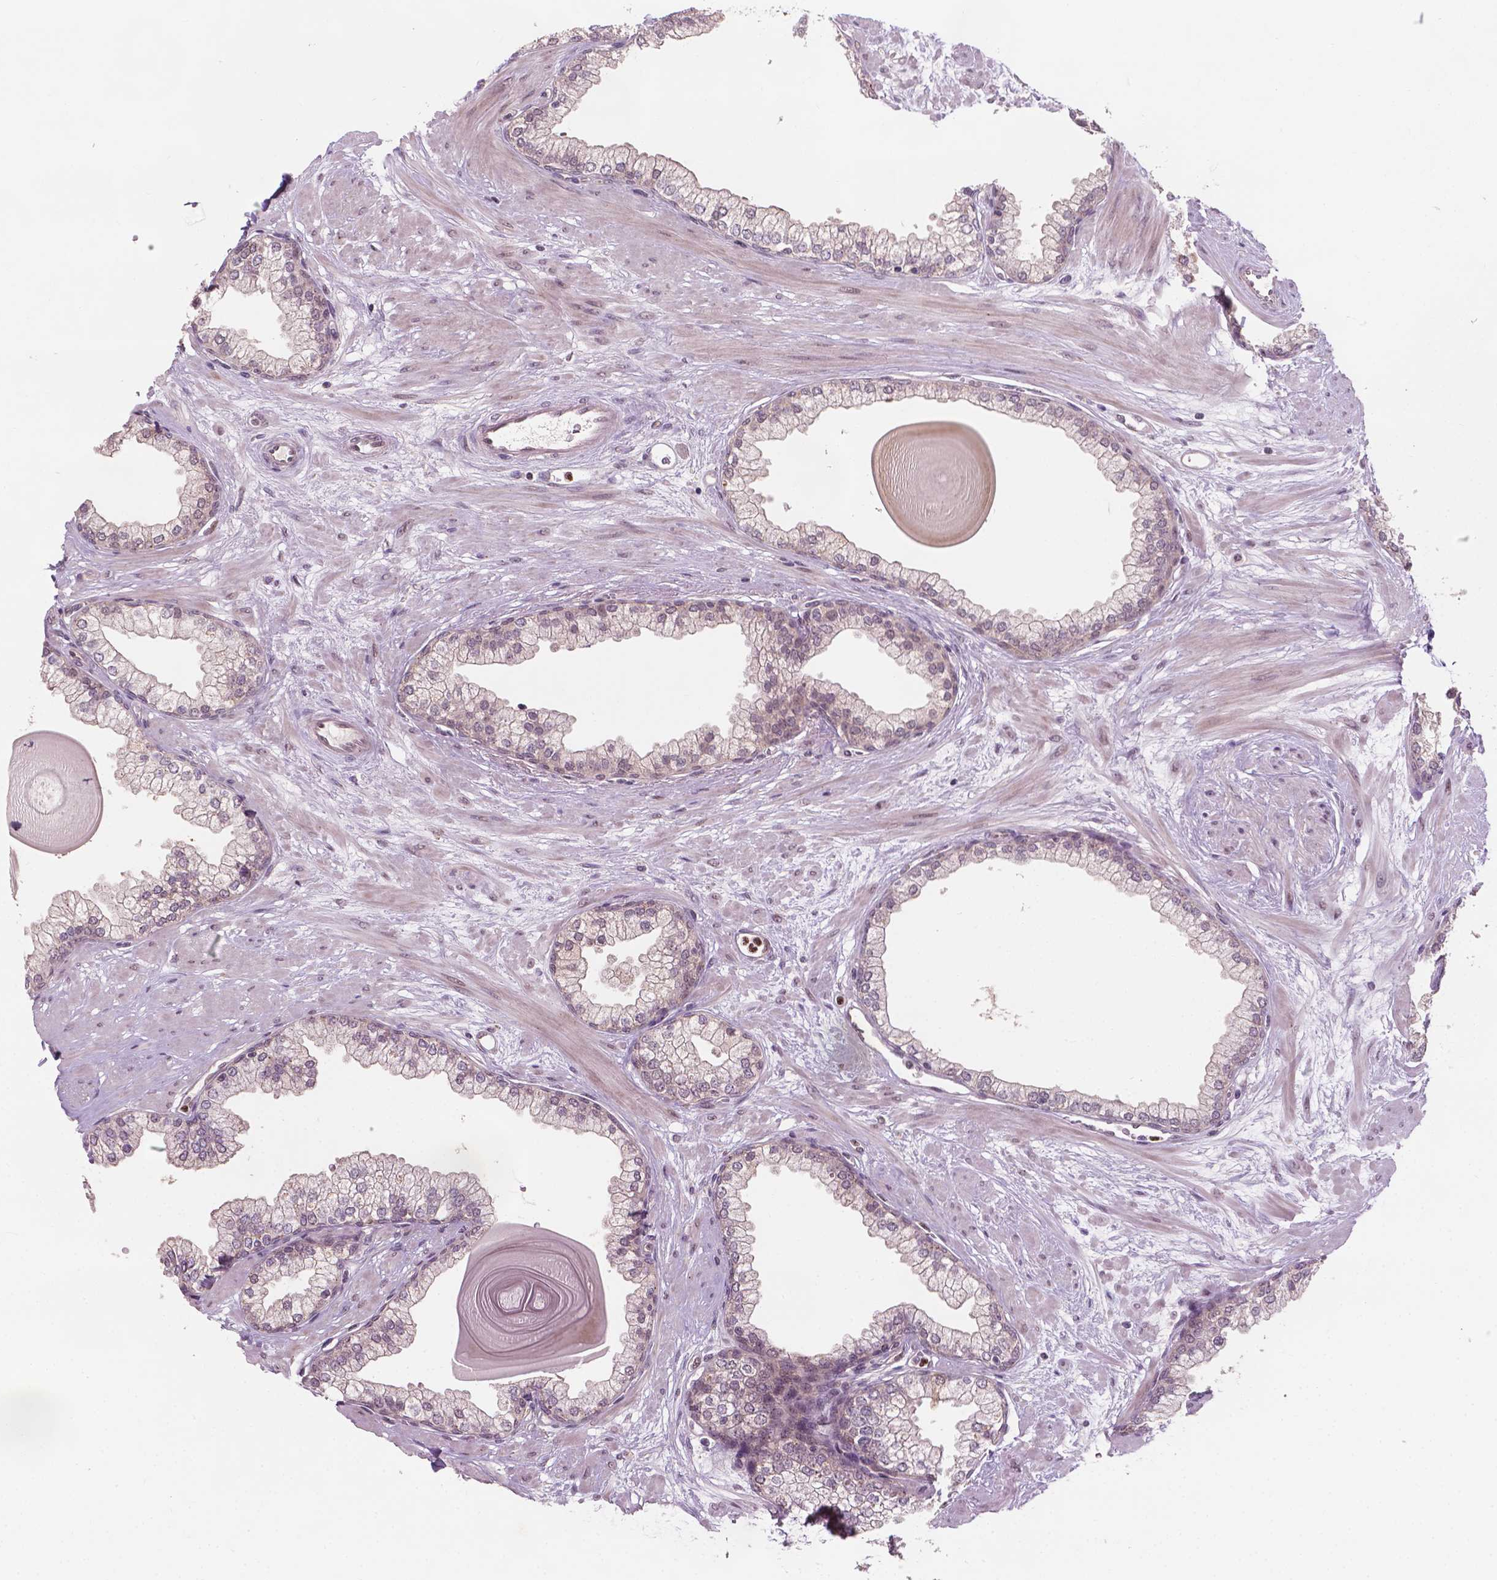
{"staining": {"intensity": "moderate", "quantity": "<25%", "location": "cytoplasmic/membranous"}, "tissue": "prostate", "cell_type": "Glandular cells", "image_type": "normal", "snomed": [{"axis": "morphology", "description": "Normal tissue, NOS"}, {"axis": "topography", "description": "Prostate"}, {"axis": "topography", "description": "Peripheral nerve tissue"}], "caption": "Immunohistochemical staining of unremarkable prostate demonstrates <25% levels of moderate cytoplasmic/membranous protein positivity in approximately <25% of glandular cells.", "gene": "NFAT5", "patient": {"sex": "male", "age": 61}}